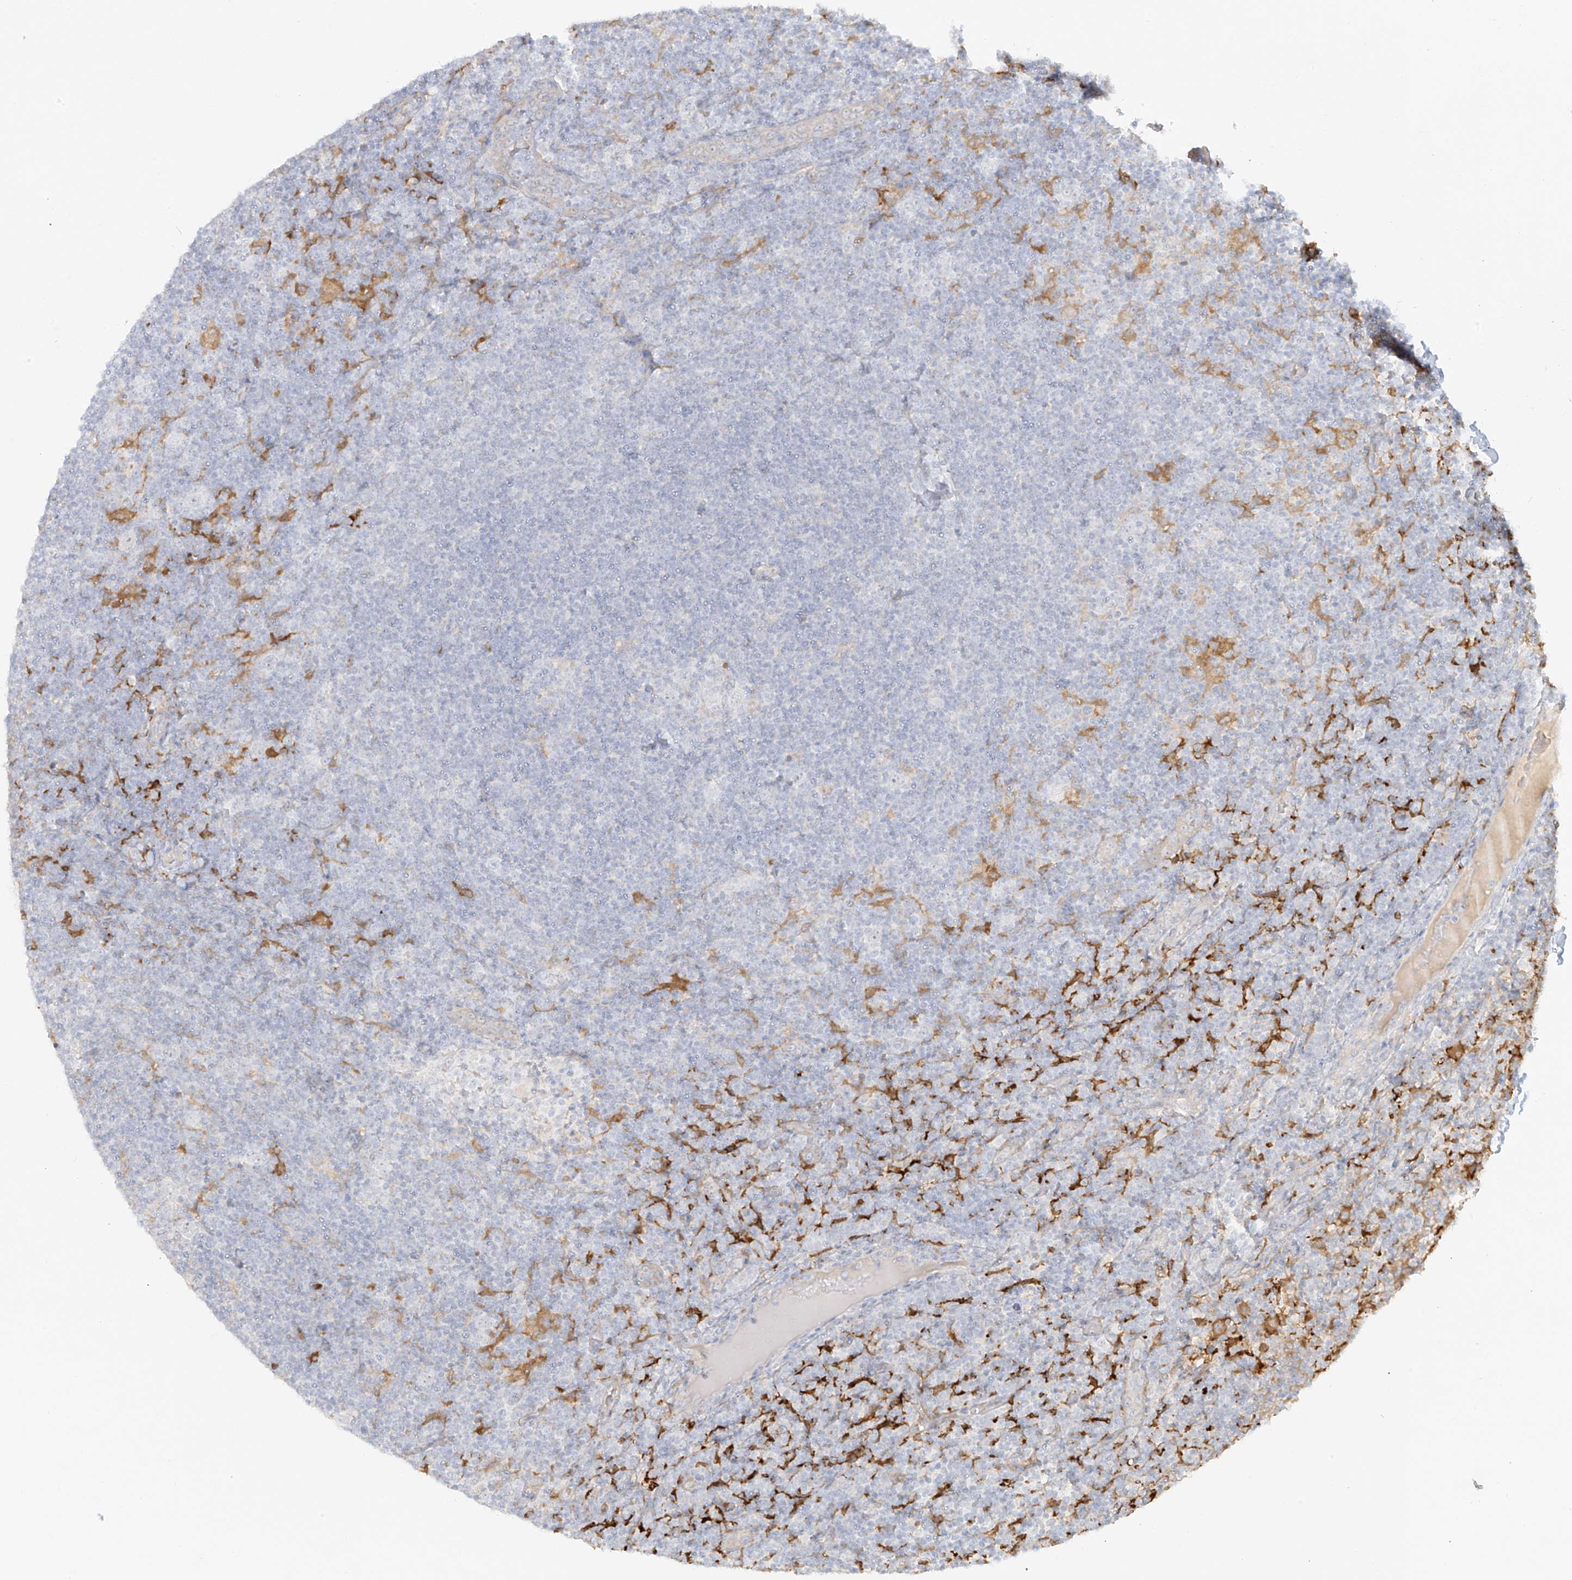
{"staining": {"intensity": "negative", "quantity": "none", "location": "none"}, "tissue": "lymphoma", "cell_type": "Tumor cells", "image_type": "cancer", "snomed": [{"axis": "morphology", "description": "Hodgkin's disease, NOS"}, {"axis": "topography", "description": "Lymph node"}], "caption": "Hodgkin's disease stained for a protein using immunohistochemistry (IHC) displays no staining tumor cells.", "gene": "UPK1B", "patient": {"sex": "female", "age": 57}}